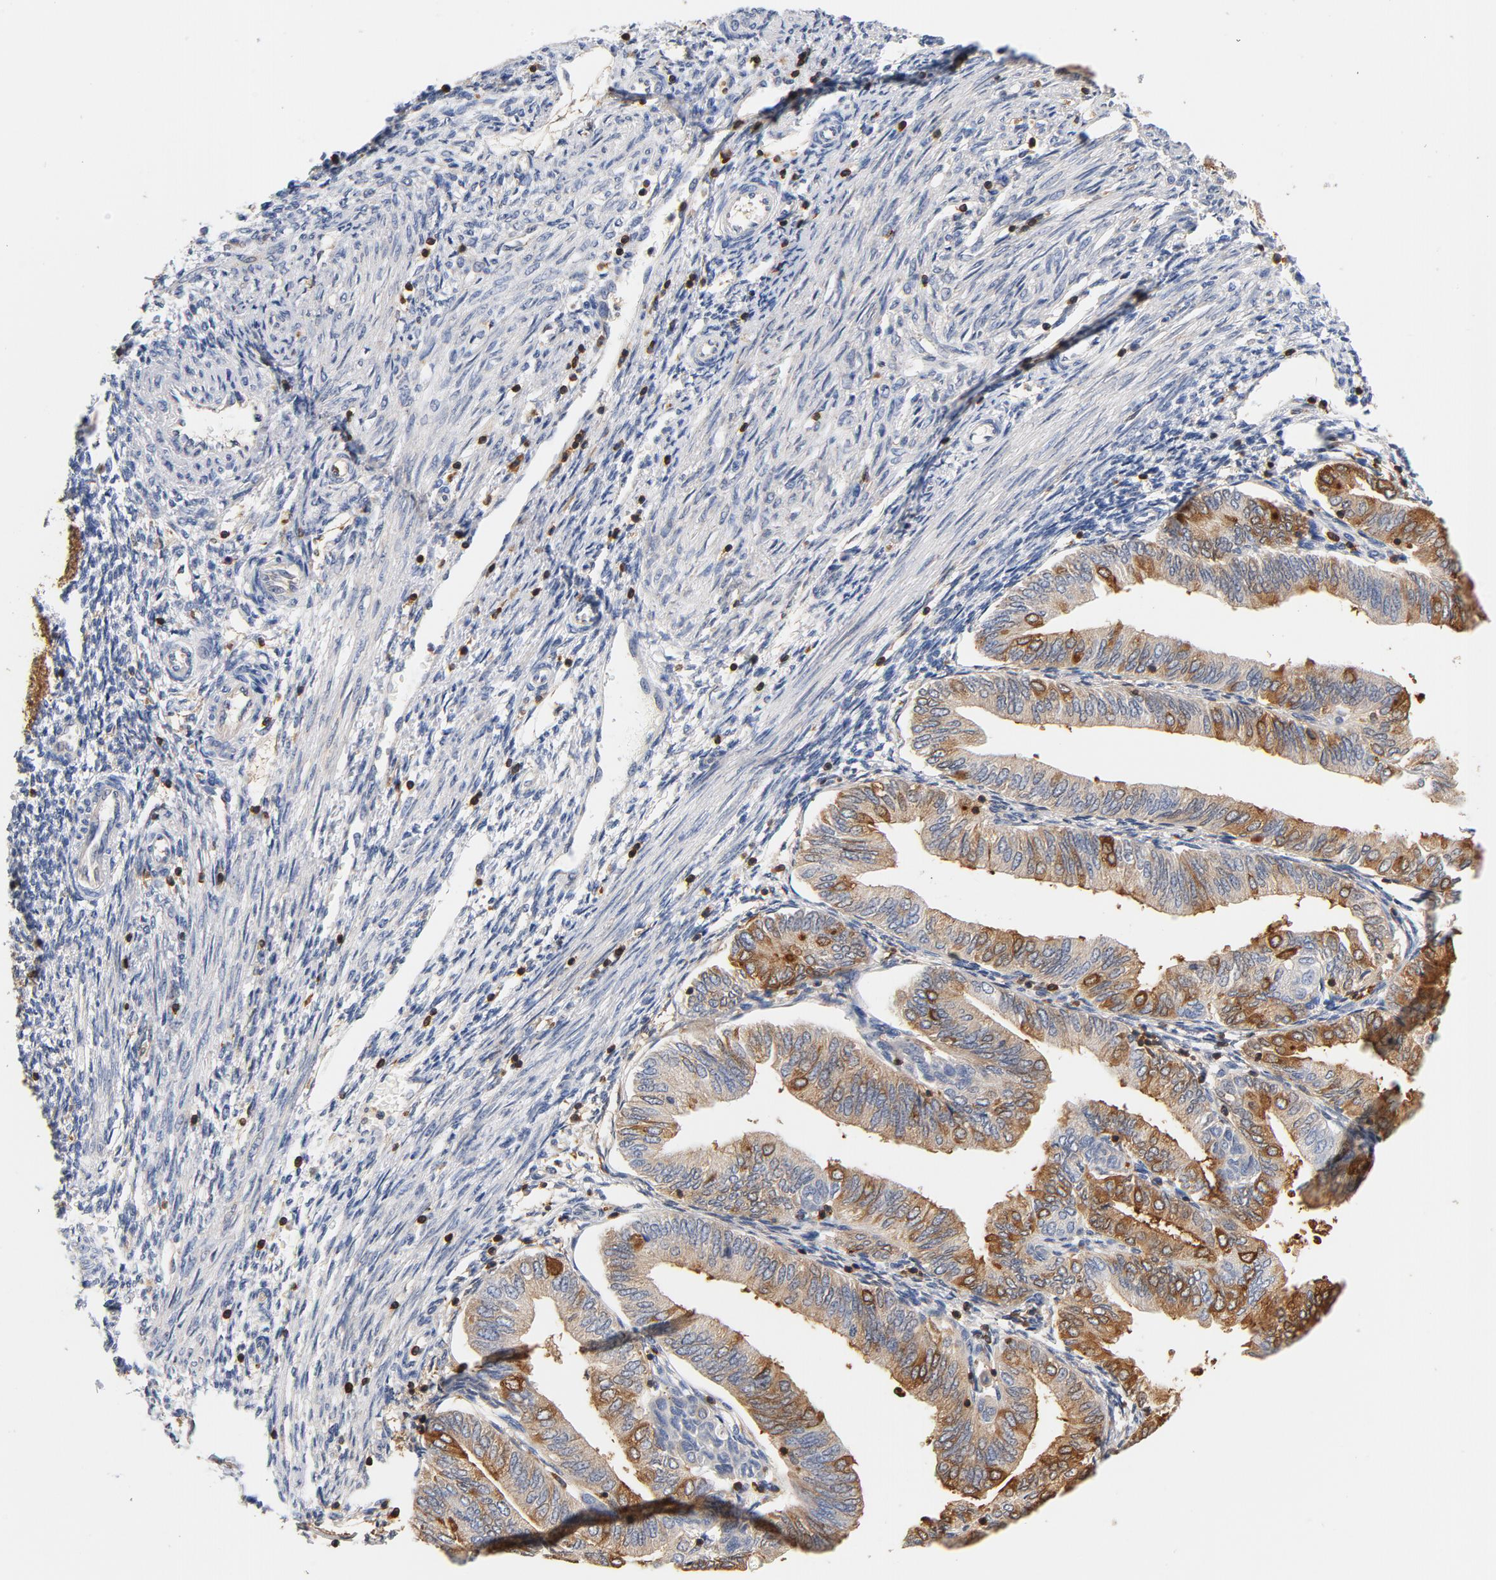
{"staining": {"intensity": "moderate", "quantity": ">75%", "location": "cytoplasmic/membranous"}, "tissue": "endometrial cancer", "cell_type": "Tumor cells", "image_type": "cancer", "snomed": [{"axis": "morphology", "description": "Adenocarcinoma, NOS"}, {"axis": "topography", "description": "Endometrium"}], "caption": "Adenocarcinoma (endometrial) stained with a brown dye displays moderate cytoplasmic/membranous positive staining in about >75% of tumor cells.", "gene": "EZR", "patient": {"sex": "female", "age": 51}}